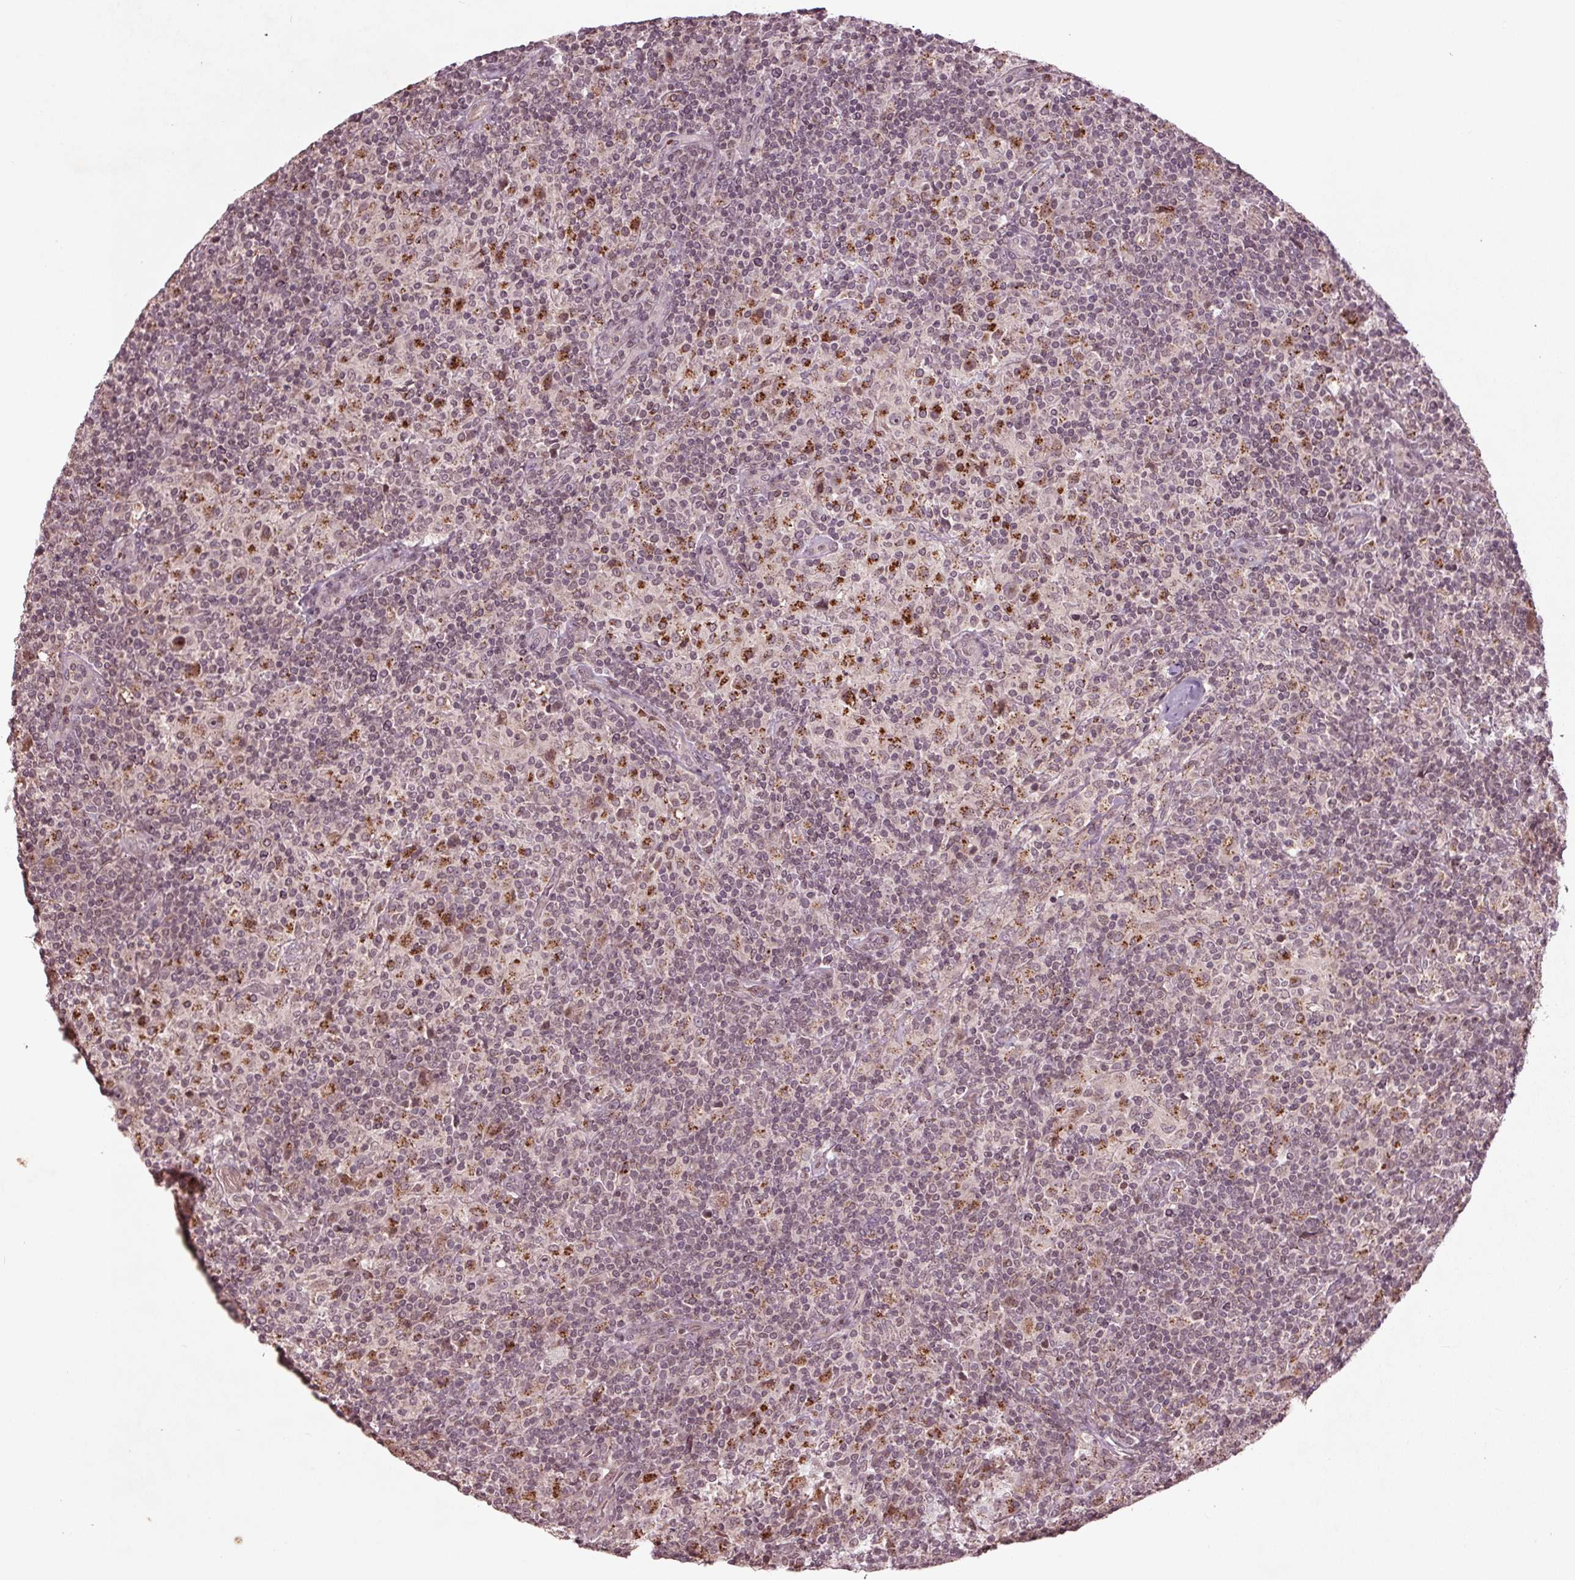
{"staining": {"intensity": "negative", "quantity": "none", "location": "none"}, "tissue": "lymphoma", "cell_type": "Tumor cells", "image_type": "cancer", "snomed": [{"axis": "morphology", "description": "Hodgkin's disease, NOS"}, {"axis": "topography", "description": "Lymph node"}], "caption": "Micrograph shows no significant protein staining in tumor cells of Hodgkin's disease.", "gene": "CDKL4", "patient": {"sex": "male", "age": 70}}